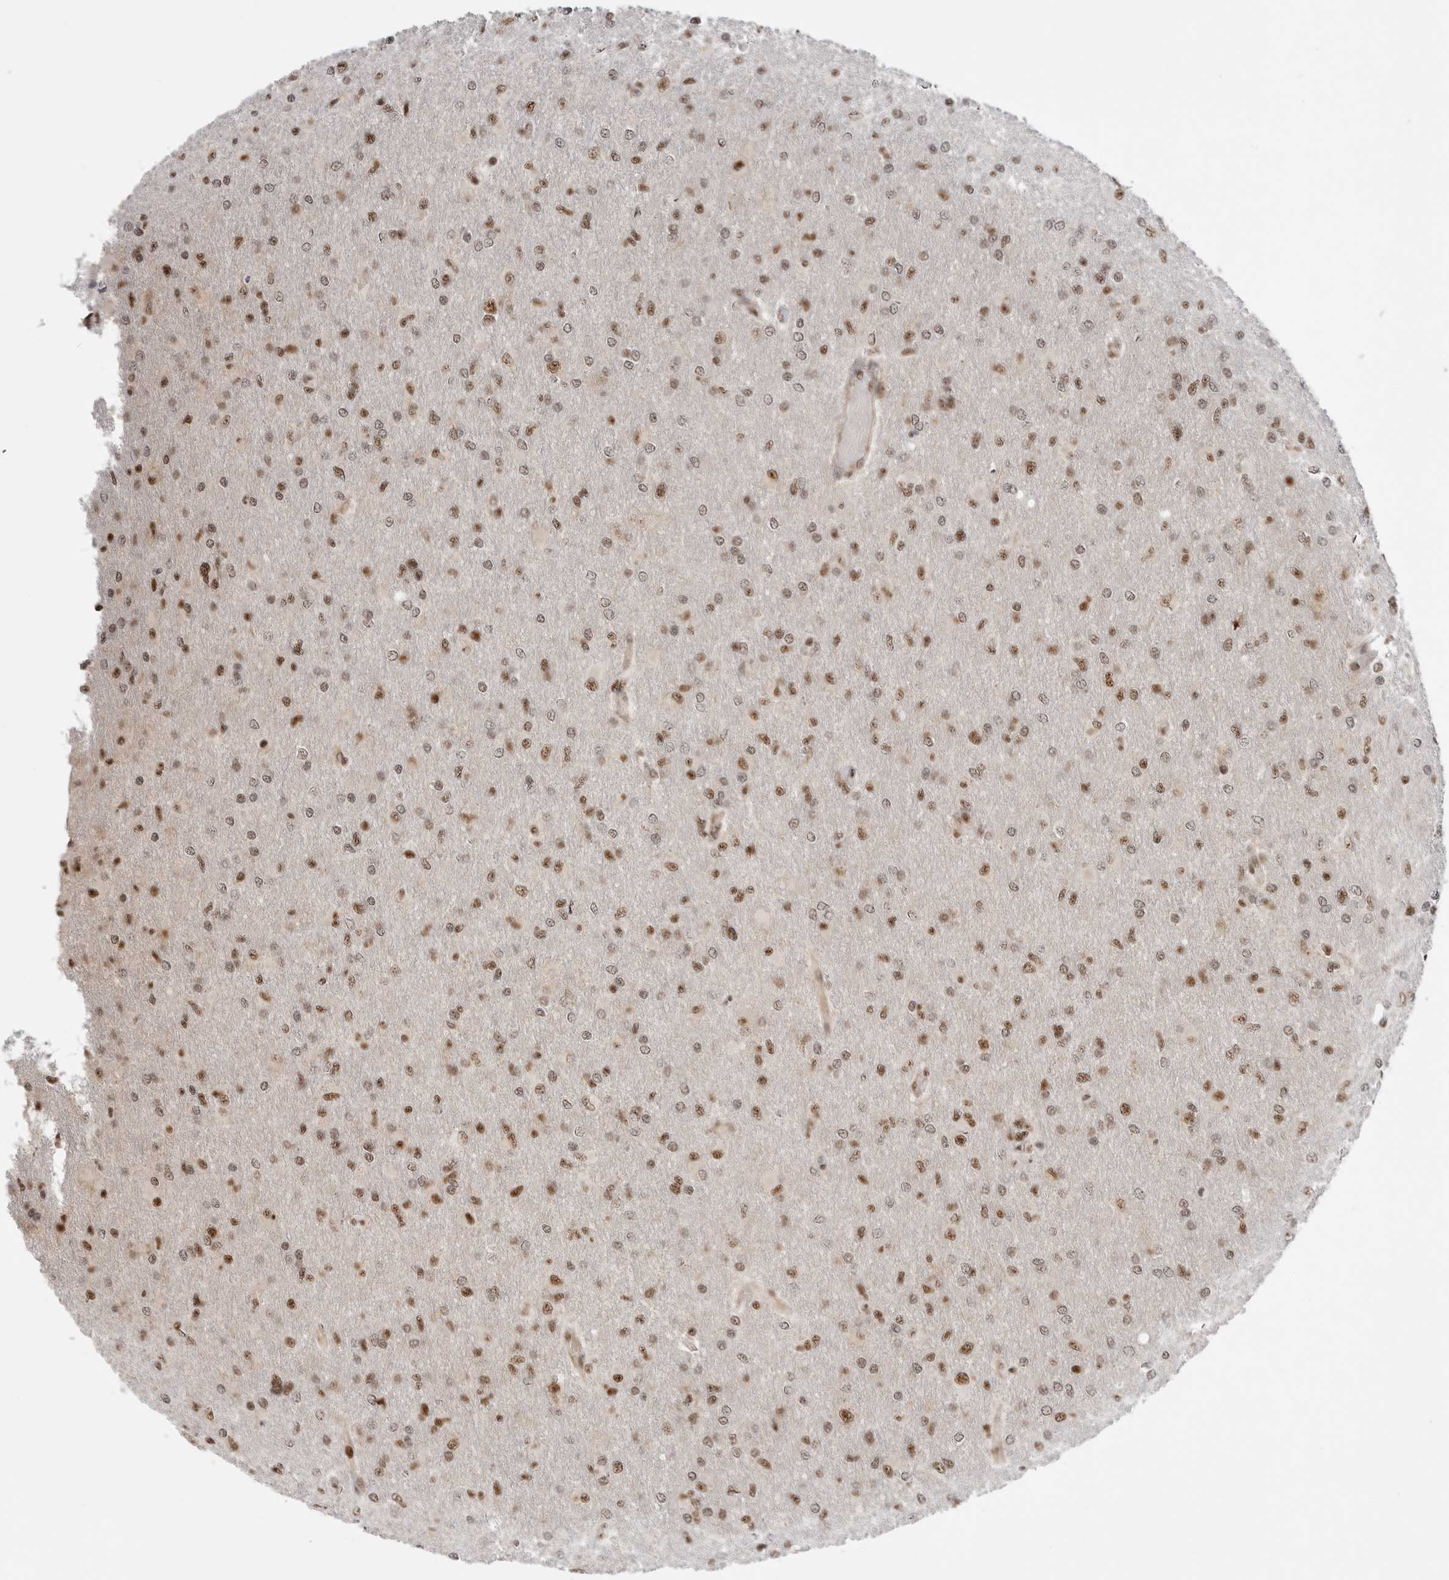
{"staining": {"intensity": "moderate", "quantity": ">75%", "location": "nuclear"}, "tissue": "glioma", "cell_type": "Tumor cells", "image_type": "cancer", "snomed": [{"axis": "morphology", "description": "Glioma, malignant, High grade"}, {"axis": "topography", "description": "Cerebral cortex"}], "caption": "Malignant glioma (high-grade) stained for a protein (brown) reveals moderate nuclear positive staining in approximately >75% of tumor cells.", "gene": "GPATCH2", "patient": {"sex": "female", "age": 36}}